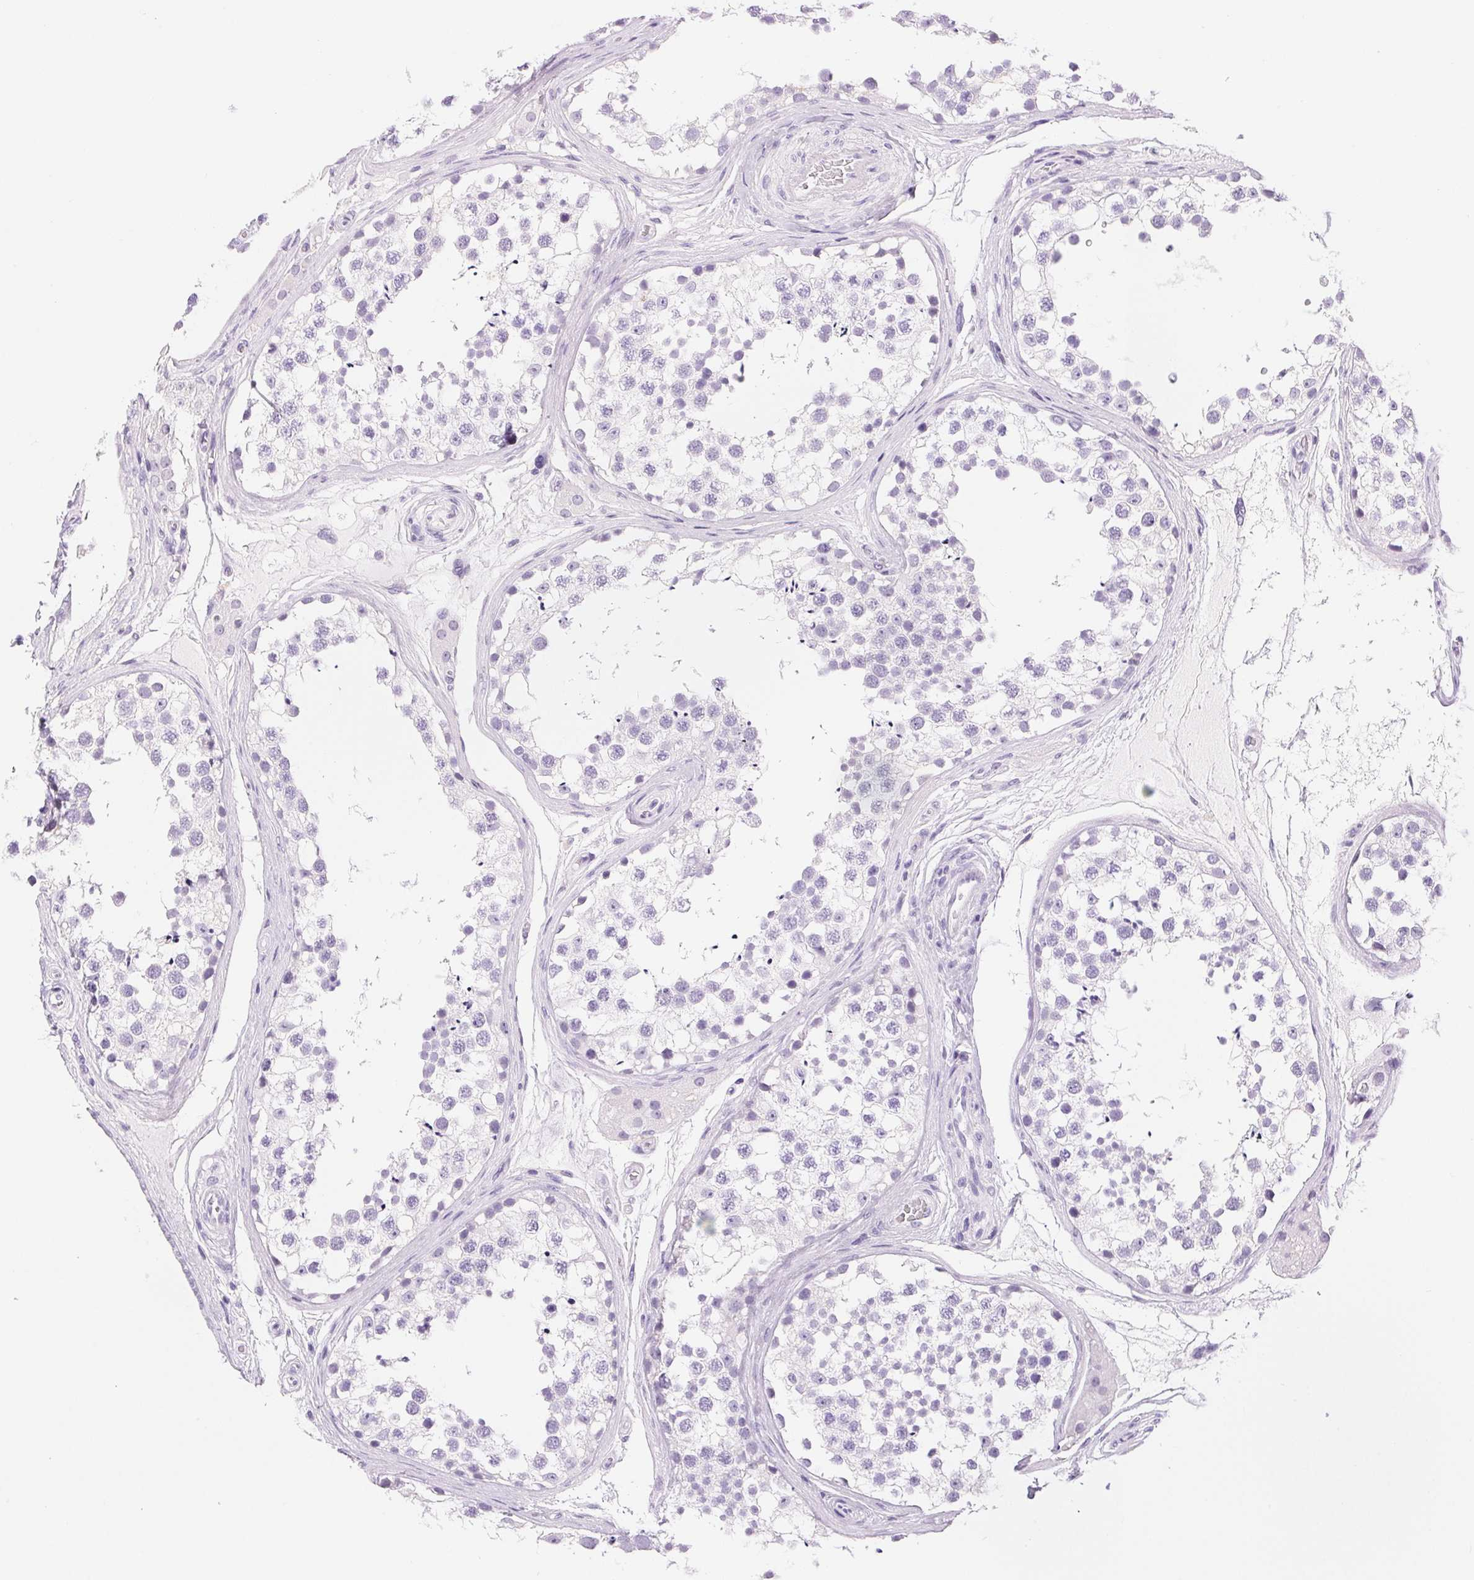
{"staining": {"intensity": "negative", "quantity": "none", "location": "none"}, "tissue": "testis", "cell_type": "Cells in seminiferous ducts", "image_type": "normal", "snomed": [{"axis": "morphology", "description": "Normal tissue, NOS"}, {"axis": "morphology", "description": "Seminoma, NOS"}, {"axis": "topography", "description": "Testis"}], "caption": "Immunohistochemistry (IHC) photomicrograph of benign human testis stained for a protein (brown), which displays no staining in cells in seminiferous ducts.", "gene": "XDH", "patient": {"sex": "male", "age": 65}}